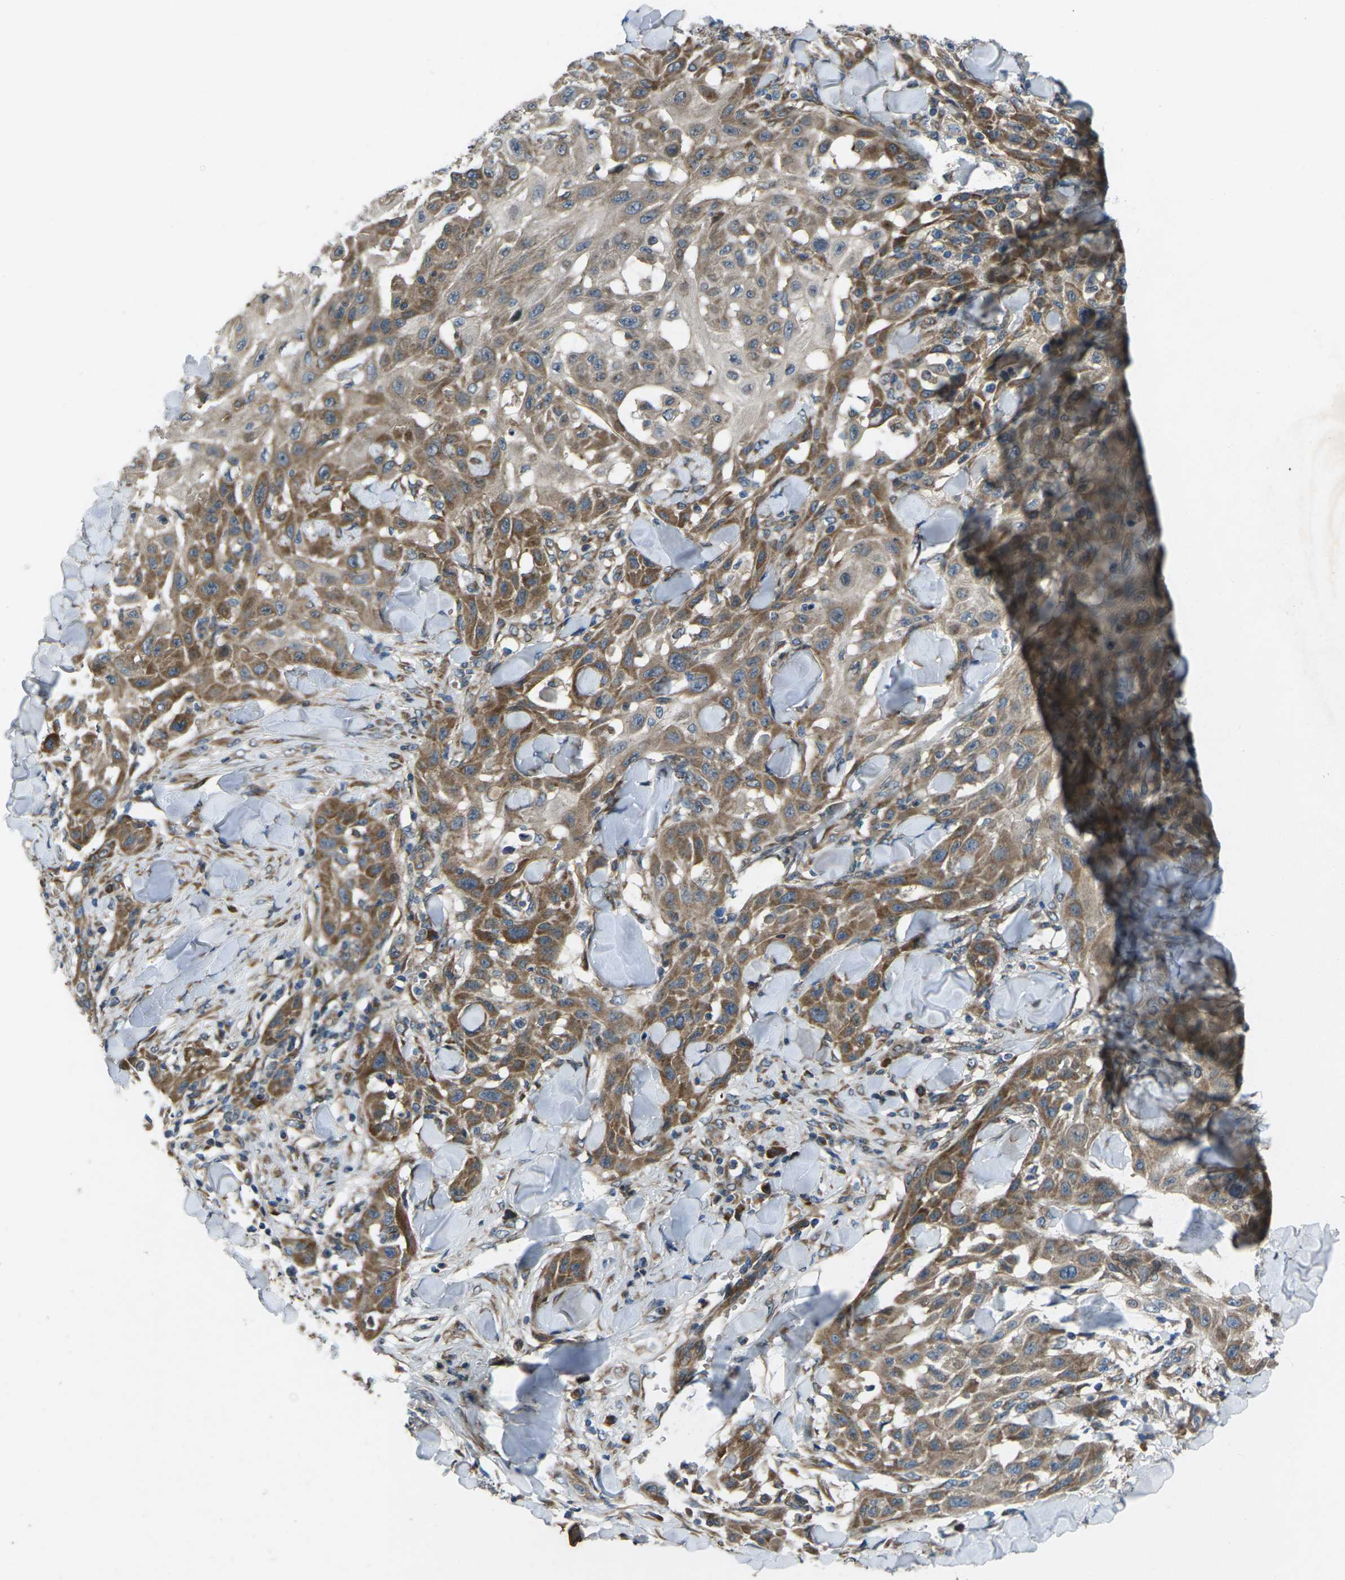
{"staining": {"intensity": "moderate", "quantity": ">75%", "location": "cytoplasmic/membranous"}, "tissue": "skin cancer", "cell_type": "Tumor cells", "image_type": "cancer", "snomed": [{"axis": "morphology", "description": "Squamous cell carcinoma, NOS"}, {"axis": "topography", "description": "Skin"}], "caption": "A micrograph showing moderate cytoplasmic/membranous positivity in about >75% of tumor cells in skin squamous cell carcinoma, as visualized by brown immunohistochemical staining.", "gene": "EDNRA", "patient": {"sex": "male", "age": 24}}